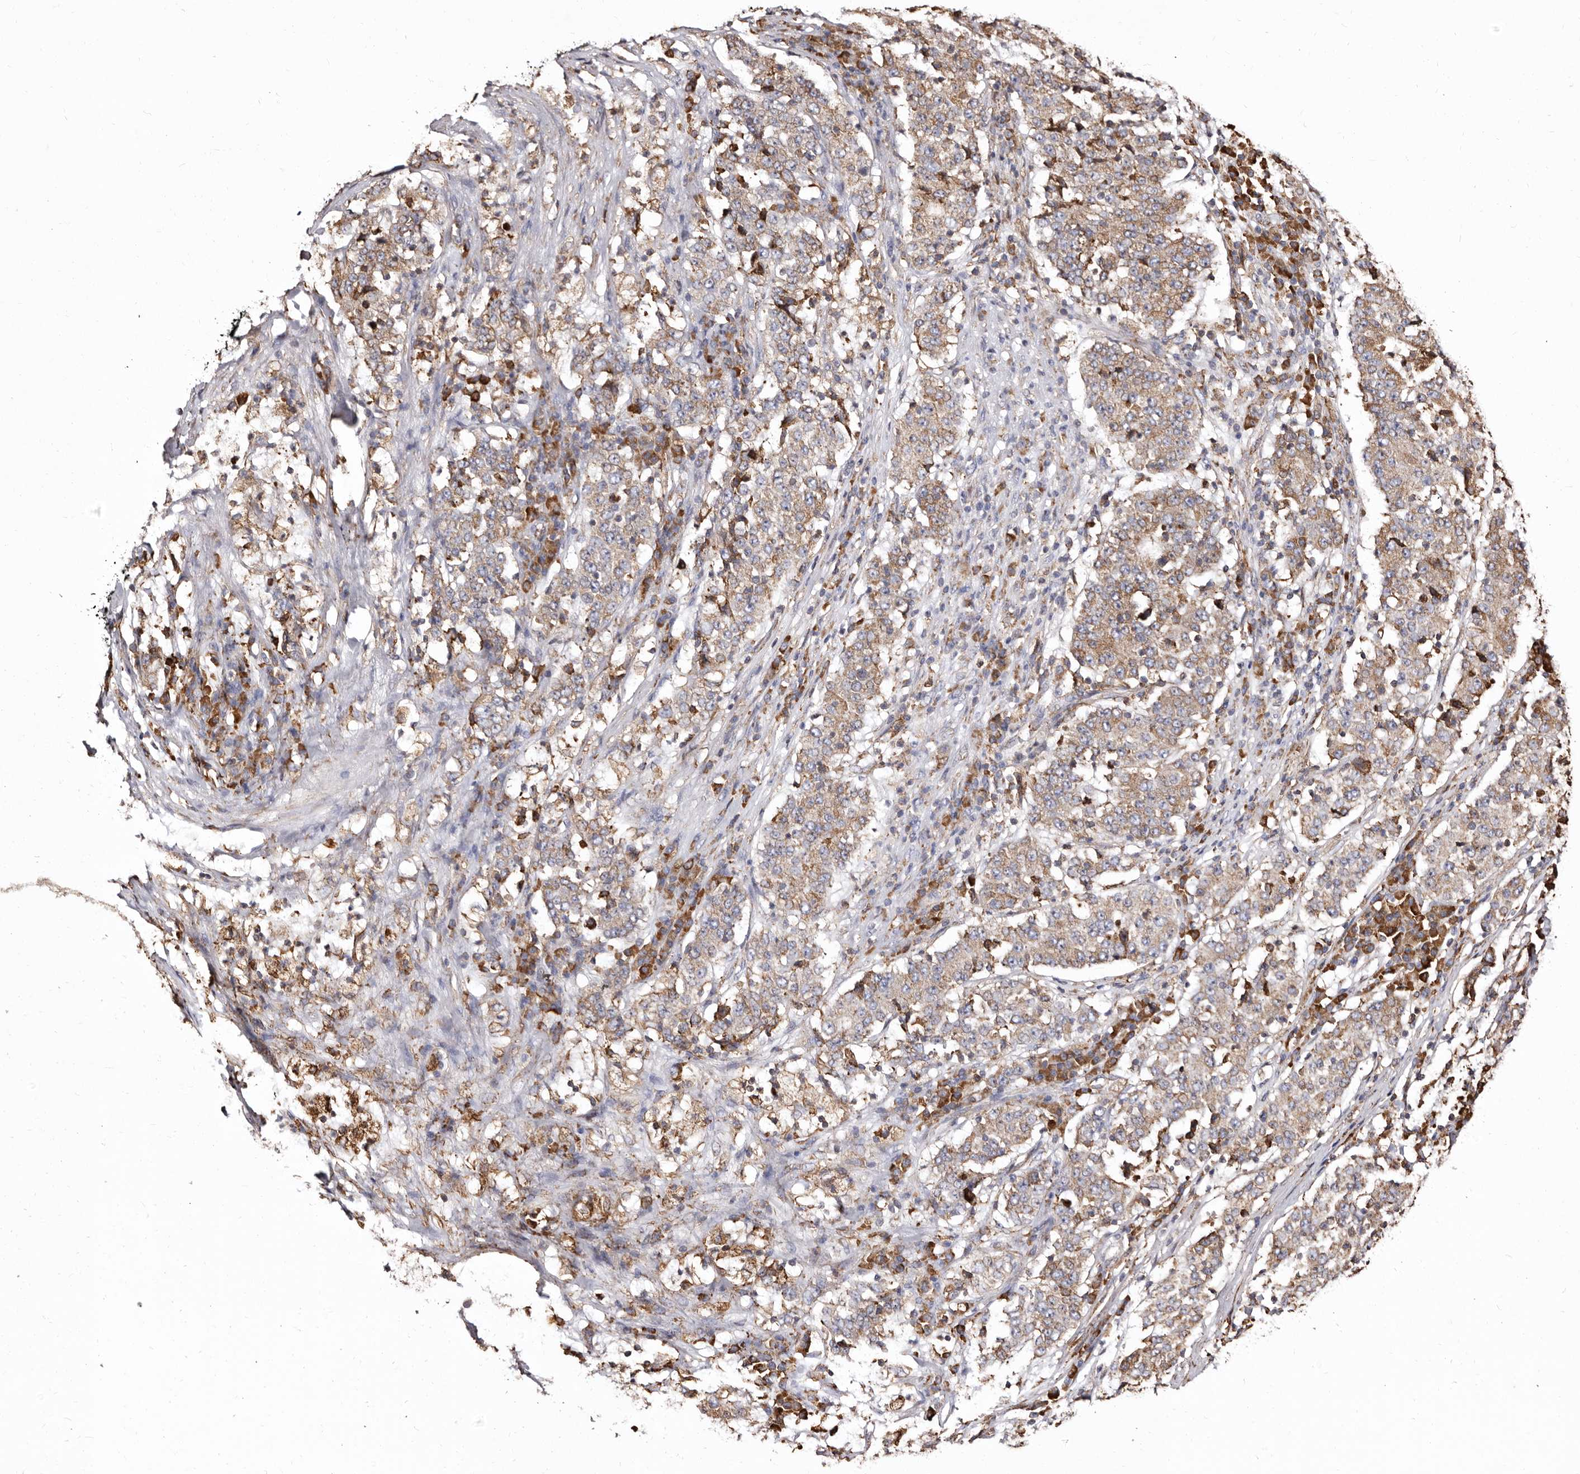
{"staining": {"intensity": "moderate", "quantity": ">75%", "location": "cytoplasmic/membranous"}, "tissue": "stomach cancer", "cell_type": "Tumor cells", "image_type": "cancer", "snomed": [{"axis": "morphology", "description": "Adenocarcinoma, NOS"}, {"axis": "topography", "description": "Stomach"}], "caption": "This histopathology image reveals adenocarcinoma (stomach) stained with IHC to label a protein in brown. The cytoplasmic/membranous of tumor cells show moderate positivity for the protein. Nuclei are counter-stained blue.", "gene": "ACBD6", "patient": {"sex": "male", "age": 59}}